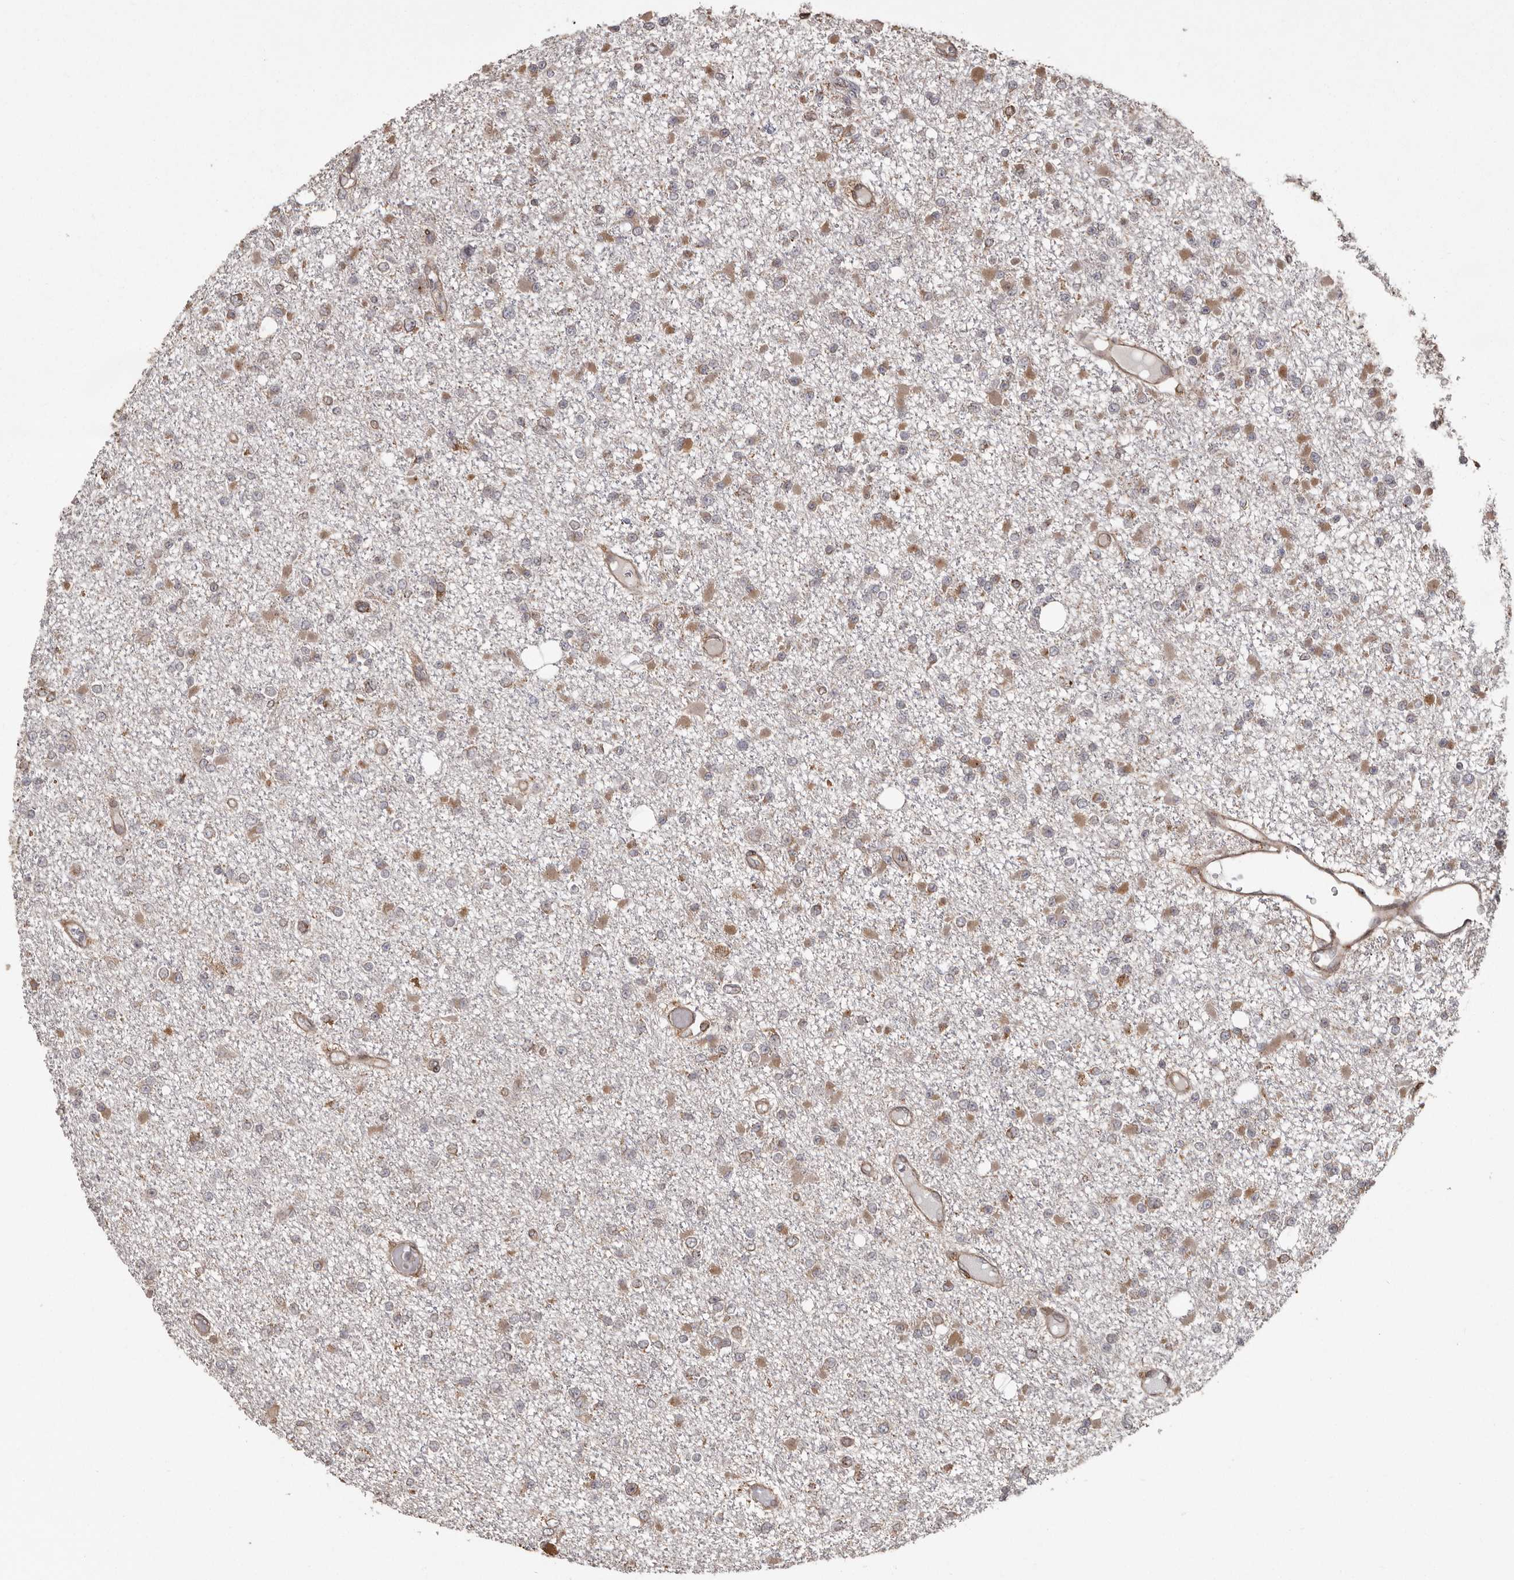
{"staining": {"intensity": "moderate", "quantity": "25%-75%", "location": "cytoplasmic/membranous"}, "tissue": "glioma", "cell_type": "Tumor cells", "image_type": "cancer", "snomed": [{"axis": "morphology", "description": "Glioma, malignant, Low grade"}, {"axis": "topography", "description": "Brain"}], "caption": "This is an image of immunohistochemistry staining of glioma, which shows moderate positivity in the cytoplasmic/membranous of tumor cells.", "gene": "NUP43", "patient": {"sex": "female", "age": 22}}